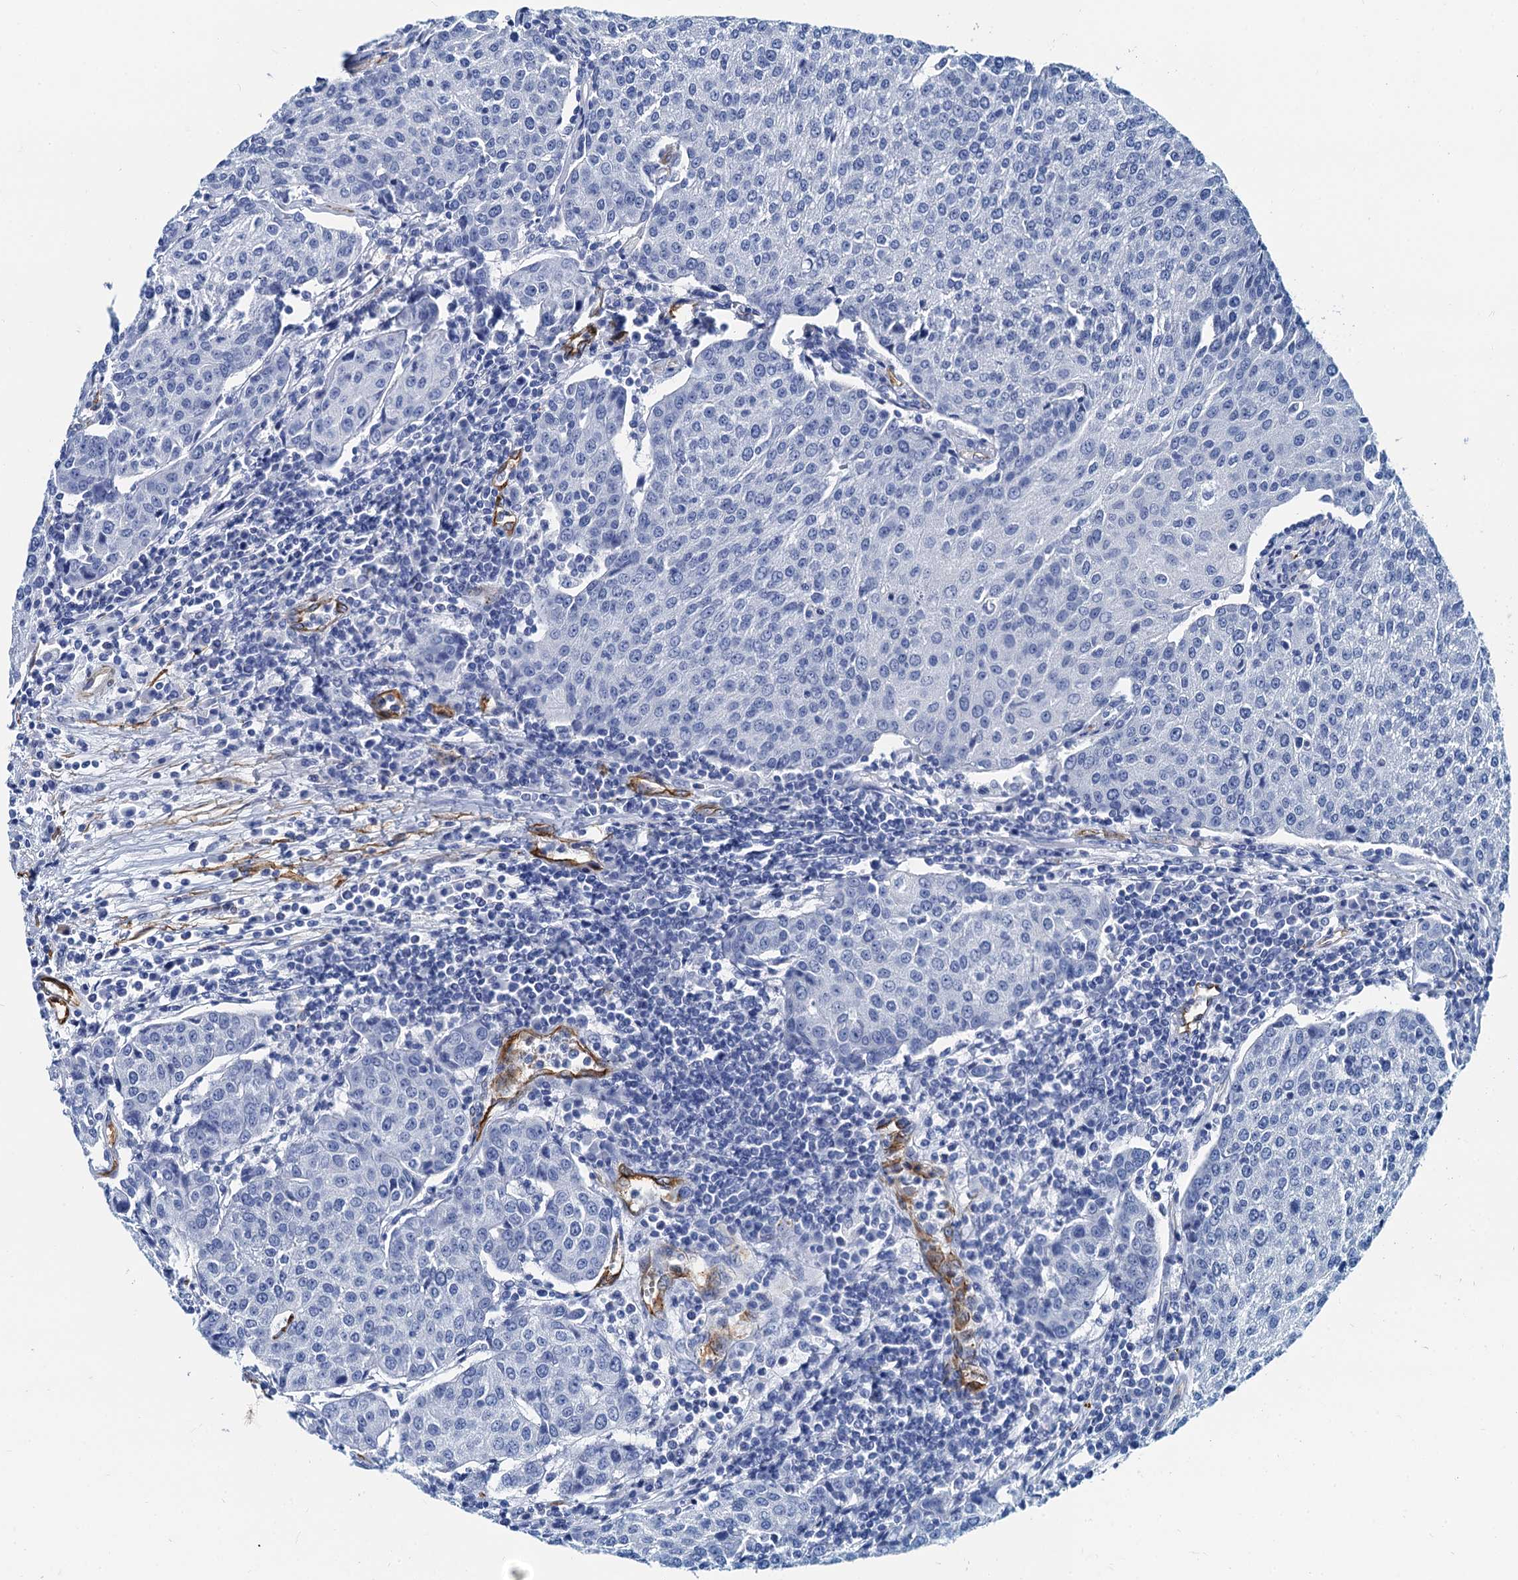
{"staining": {"intensity": "negative", "quantity": "none", "location": "none"}, "tissue": "urothelial cancer", "cell_type": "Tumor cells", "image_type": "cancer", "snomed": [{"axis": "morphology", "description": "Urothelial carcinoma, High grade"}, {"axis": "topography", "description": "Urinary bladder"}], "caption": "Tumor cells are negative for protein expression in human urothelial carcinoma (high-grade).", "gene": "CAVIN2", "patient": {"sex": "female", "age": 85}}